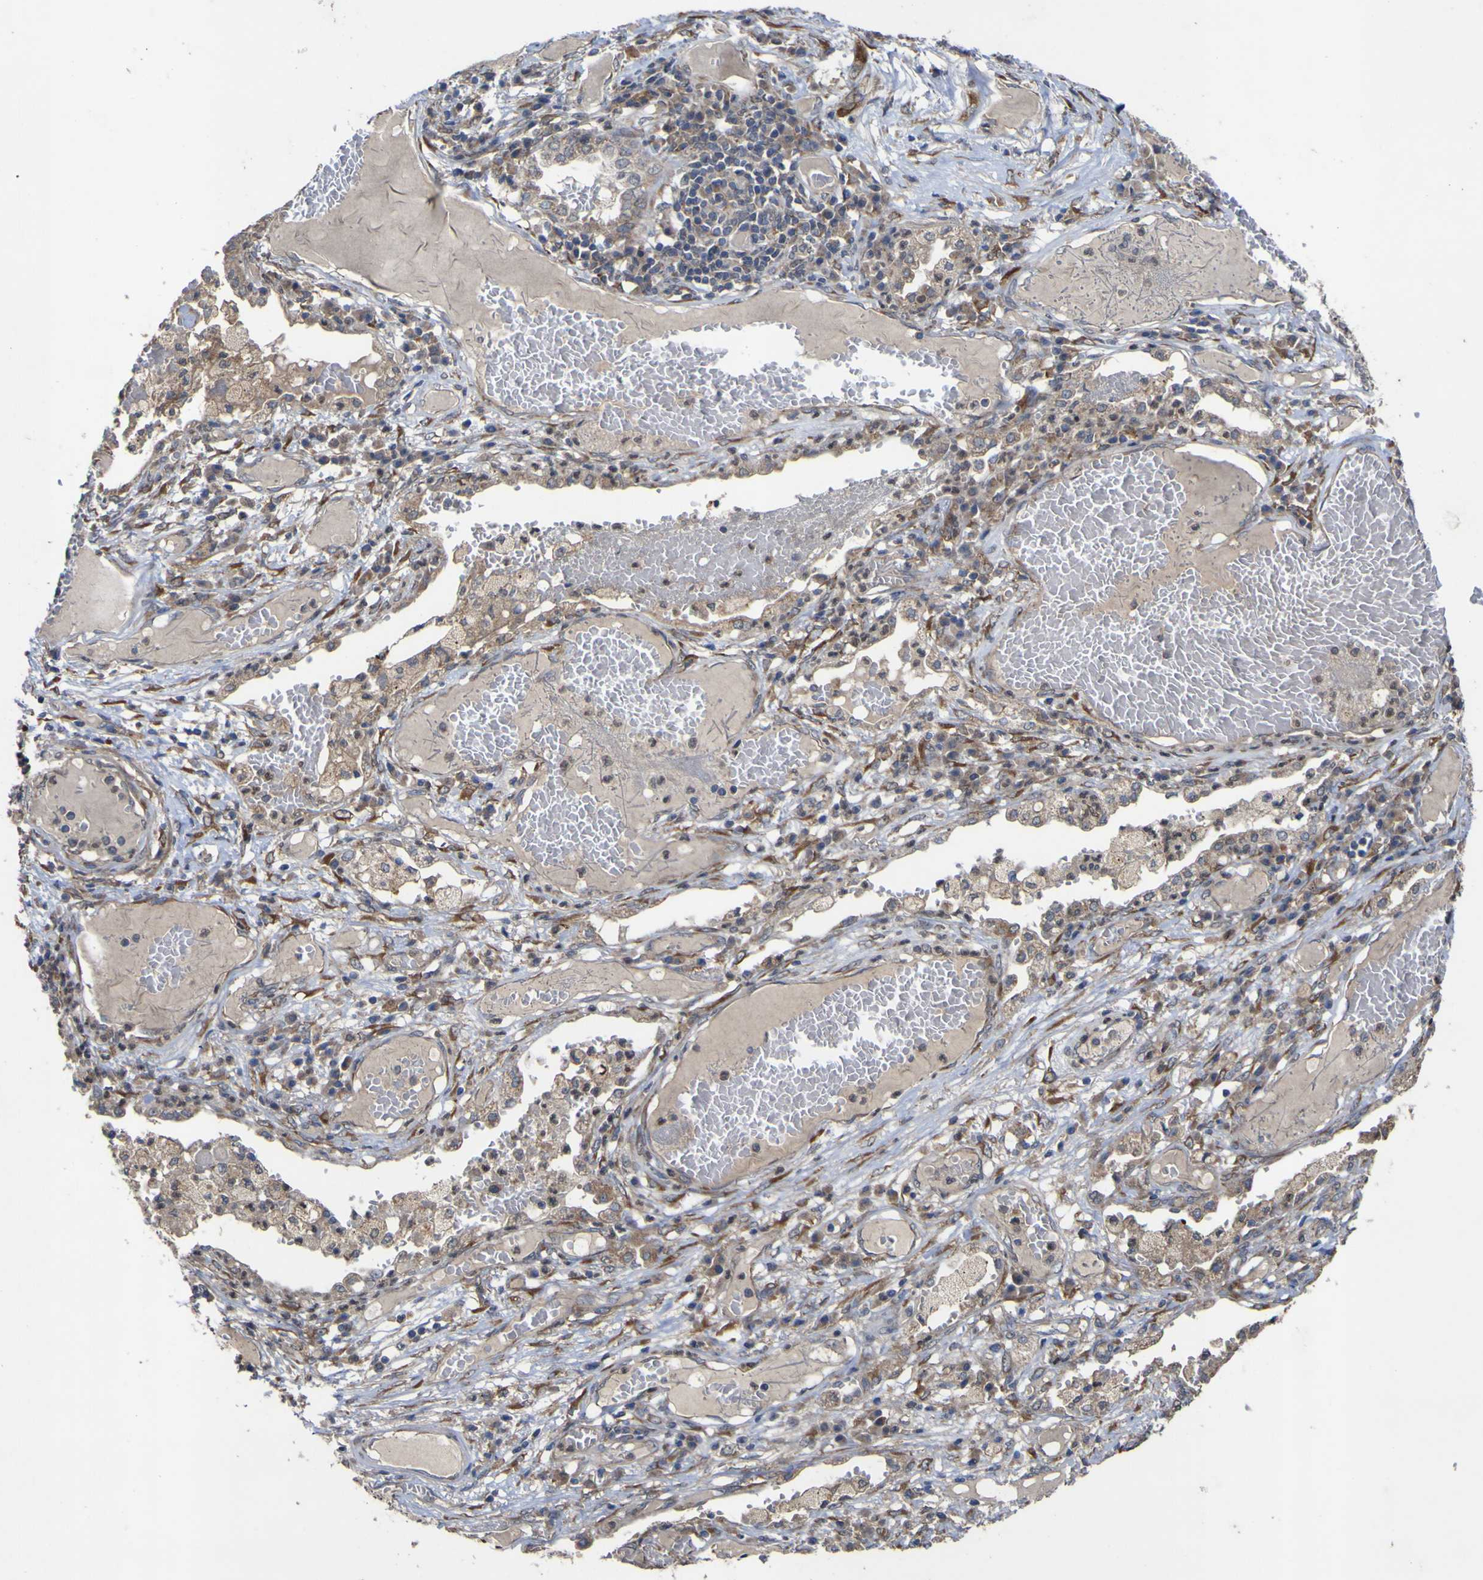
{"staining": {"intensity": "weak", "quantity": ">75%", "location": "cytoplasmic/membranous"}, "tissue": "lung cancer", "cell_type": "Tumor cells", "image_type": "cancer", "snomed": [{"axis": "morphology", "description": "Squamous cell carcinoma, NOS"}, {"axis": "topography", "description": "Lung"}], "caption": "A histopathology image of lung cancer (squamous cell carcinoma) stained for a protein exhibits weak cytoplasmic/membranous brown staining in tumor cells.", "gene": "IRAK2", "patient": {"sex": "male", "age": 71}}